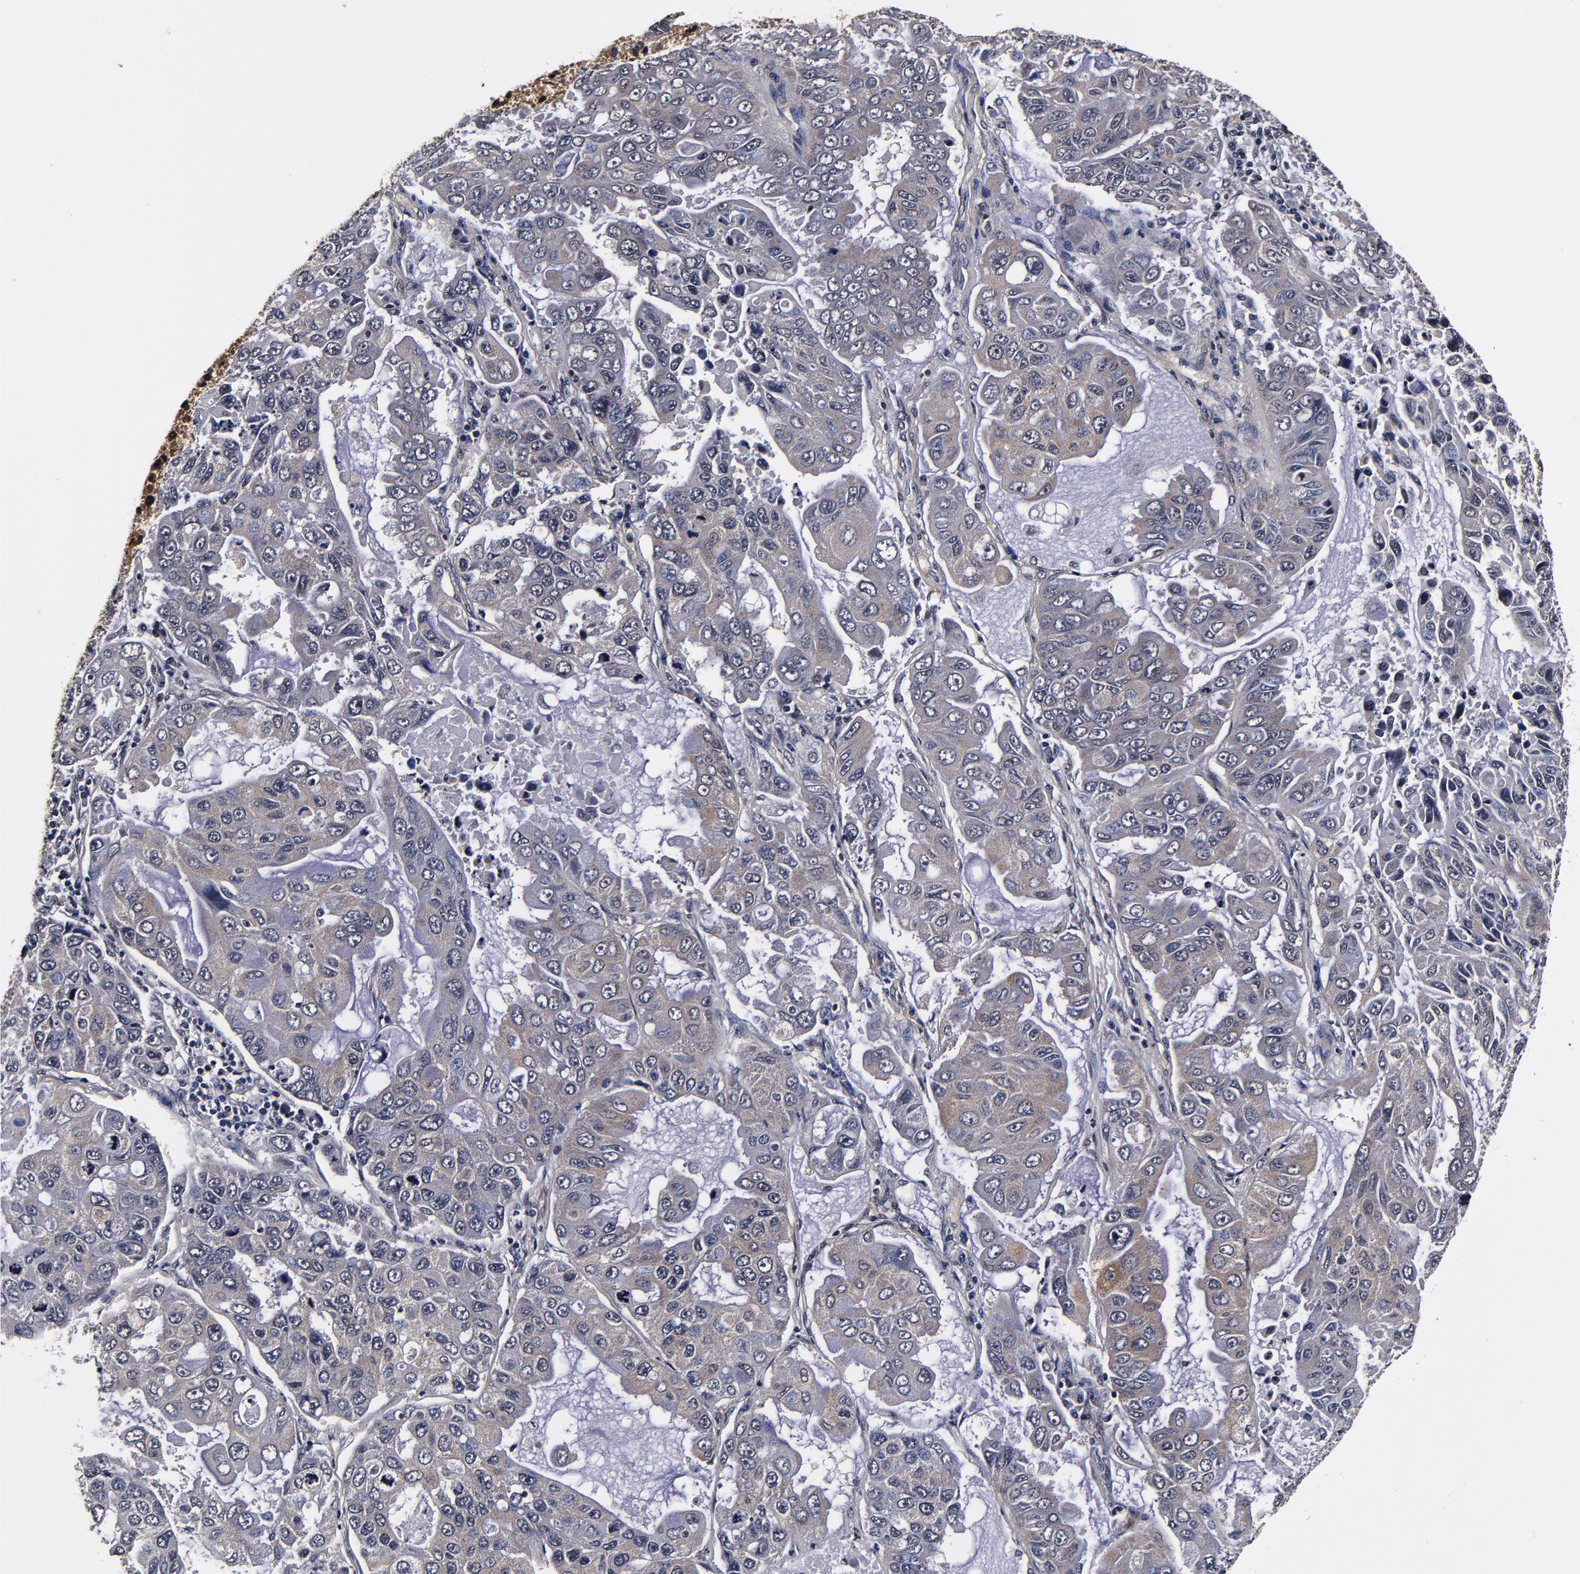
{"staining": {"intensity": "weak", "quantity": ">75%", "location": "cytoplasmic/membranous"}, "tissue": "lung cancer", "cell_type": "Tumor cells", "image_type": "cancer", "snomed": [{"axis": "morphology", "description": "Adenocarcinoma, NOS"}, {"axis": "topography", "description": "Lung"}], "caption": "Lung cancer (adenocarcinoma) tissue demonstrates weak cytoplasmic/membranous staining in approximately >75% of tumor cells, visualized by immunohistochemistry.", "gene": "MMP15", "patient": {"sex": "male", "age": 64}}